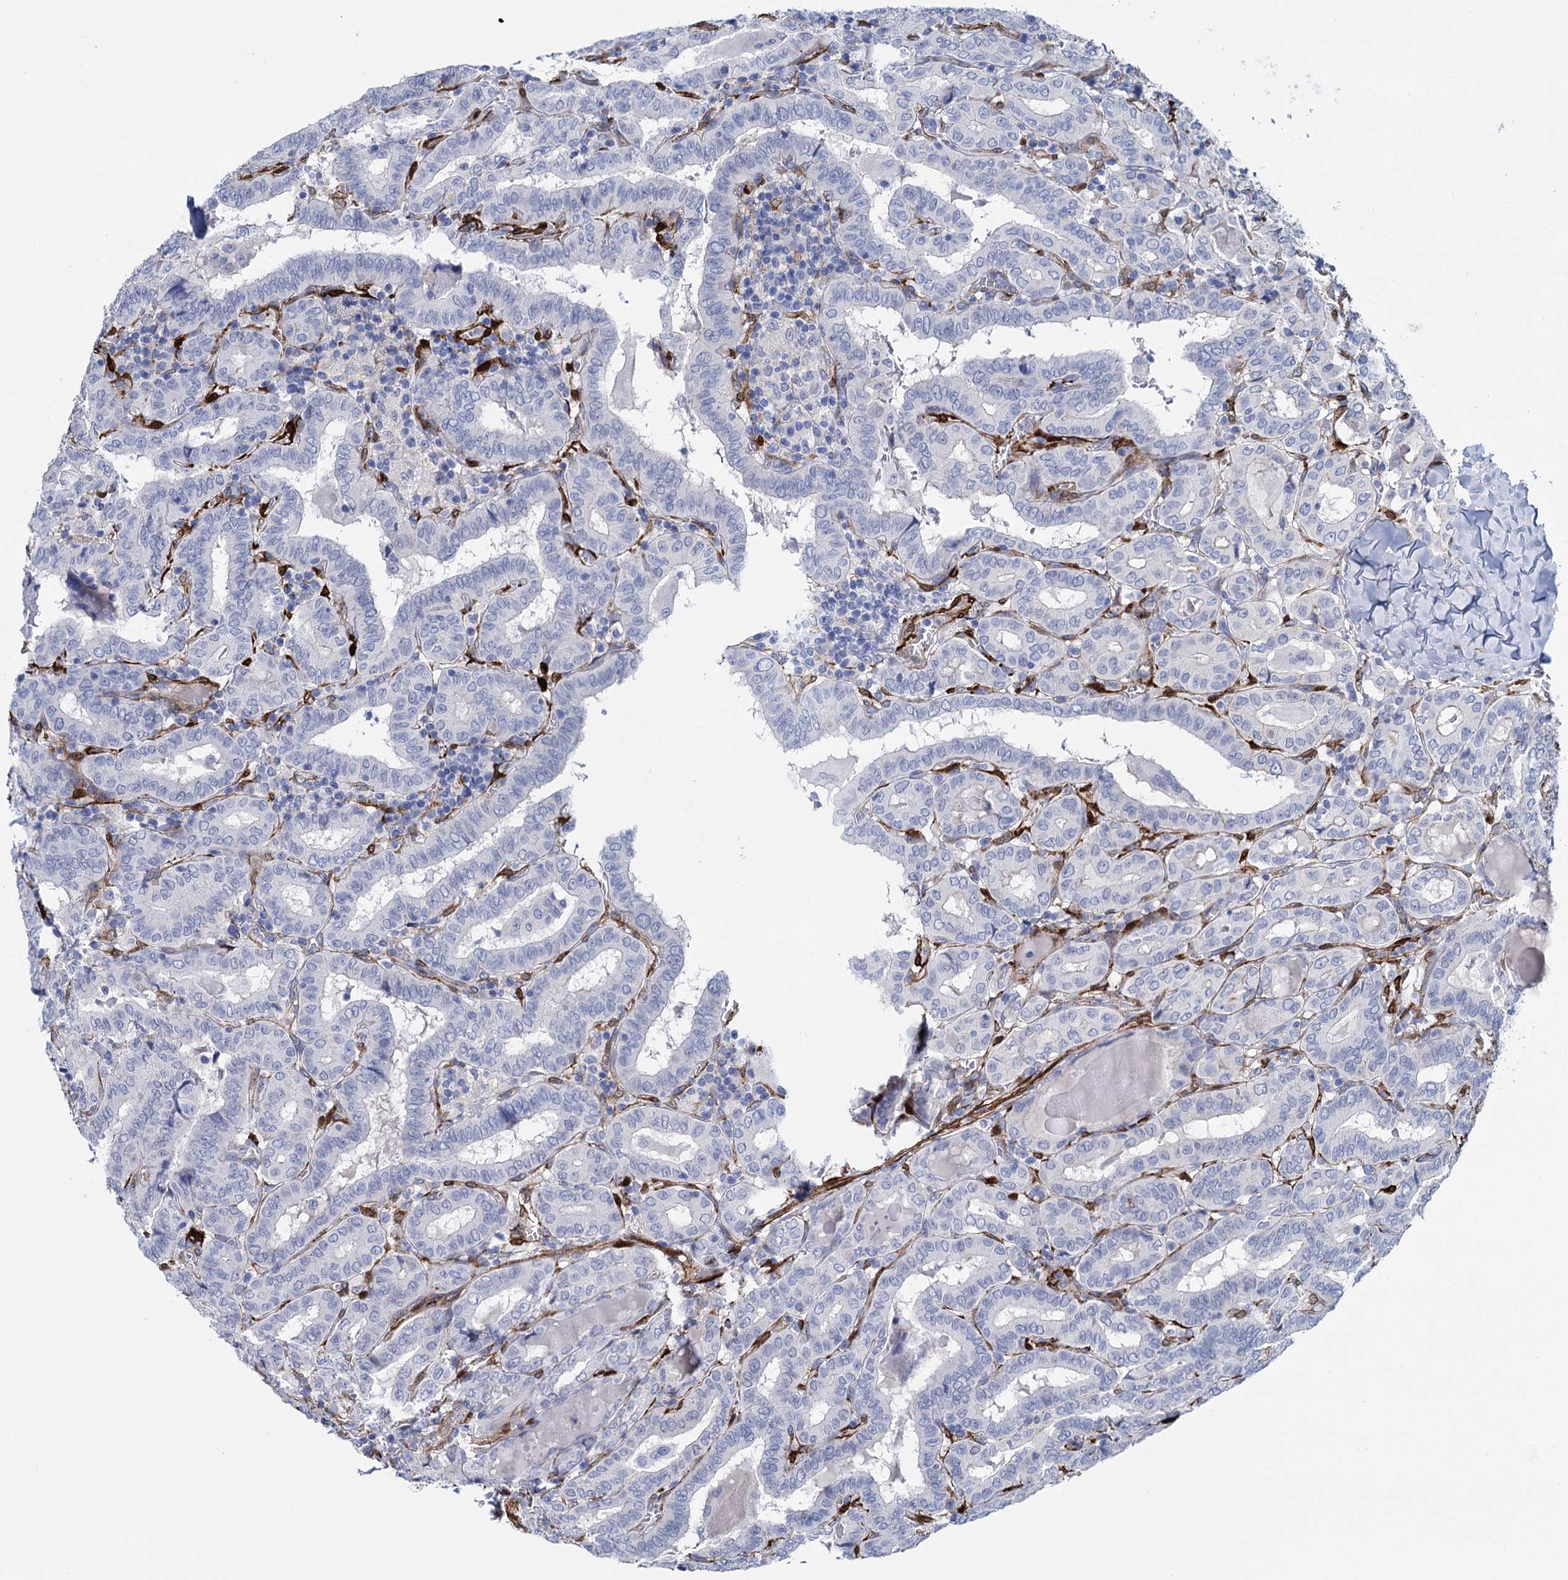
{"staining": {"intensity": "negative", "quantity": "none", "location": "none"}, "tissue": "thyroid cancer", "cell_type": "Tumor cells", "image_type": "cancer", "snomed": [{"axis": "morphology", "description": "Papillary adenocarcinoma, NOS"}, {"axis": "topography", "description": "Thyroid gland"}], "caption": "IHC of papillary adenocarcinoma (thyroid) exhibits no expression in tumor cells. Nuclei are stained in blue.", "gene": "SNCG", "patient": {"sex": "female", "age": 72}}